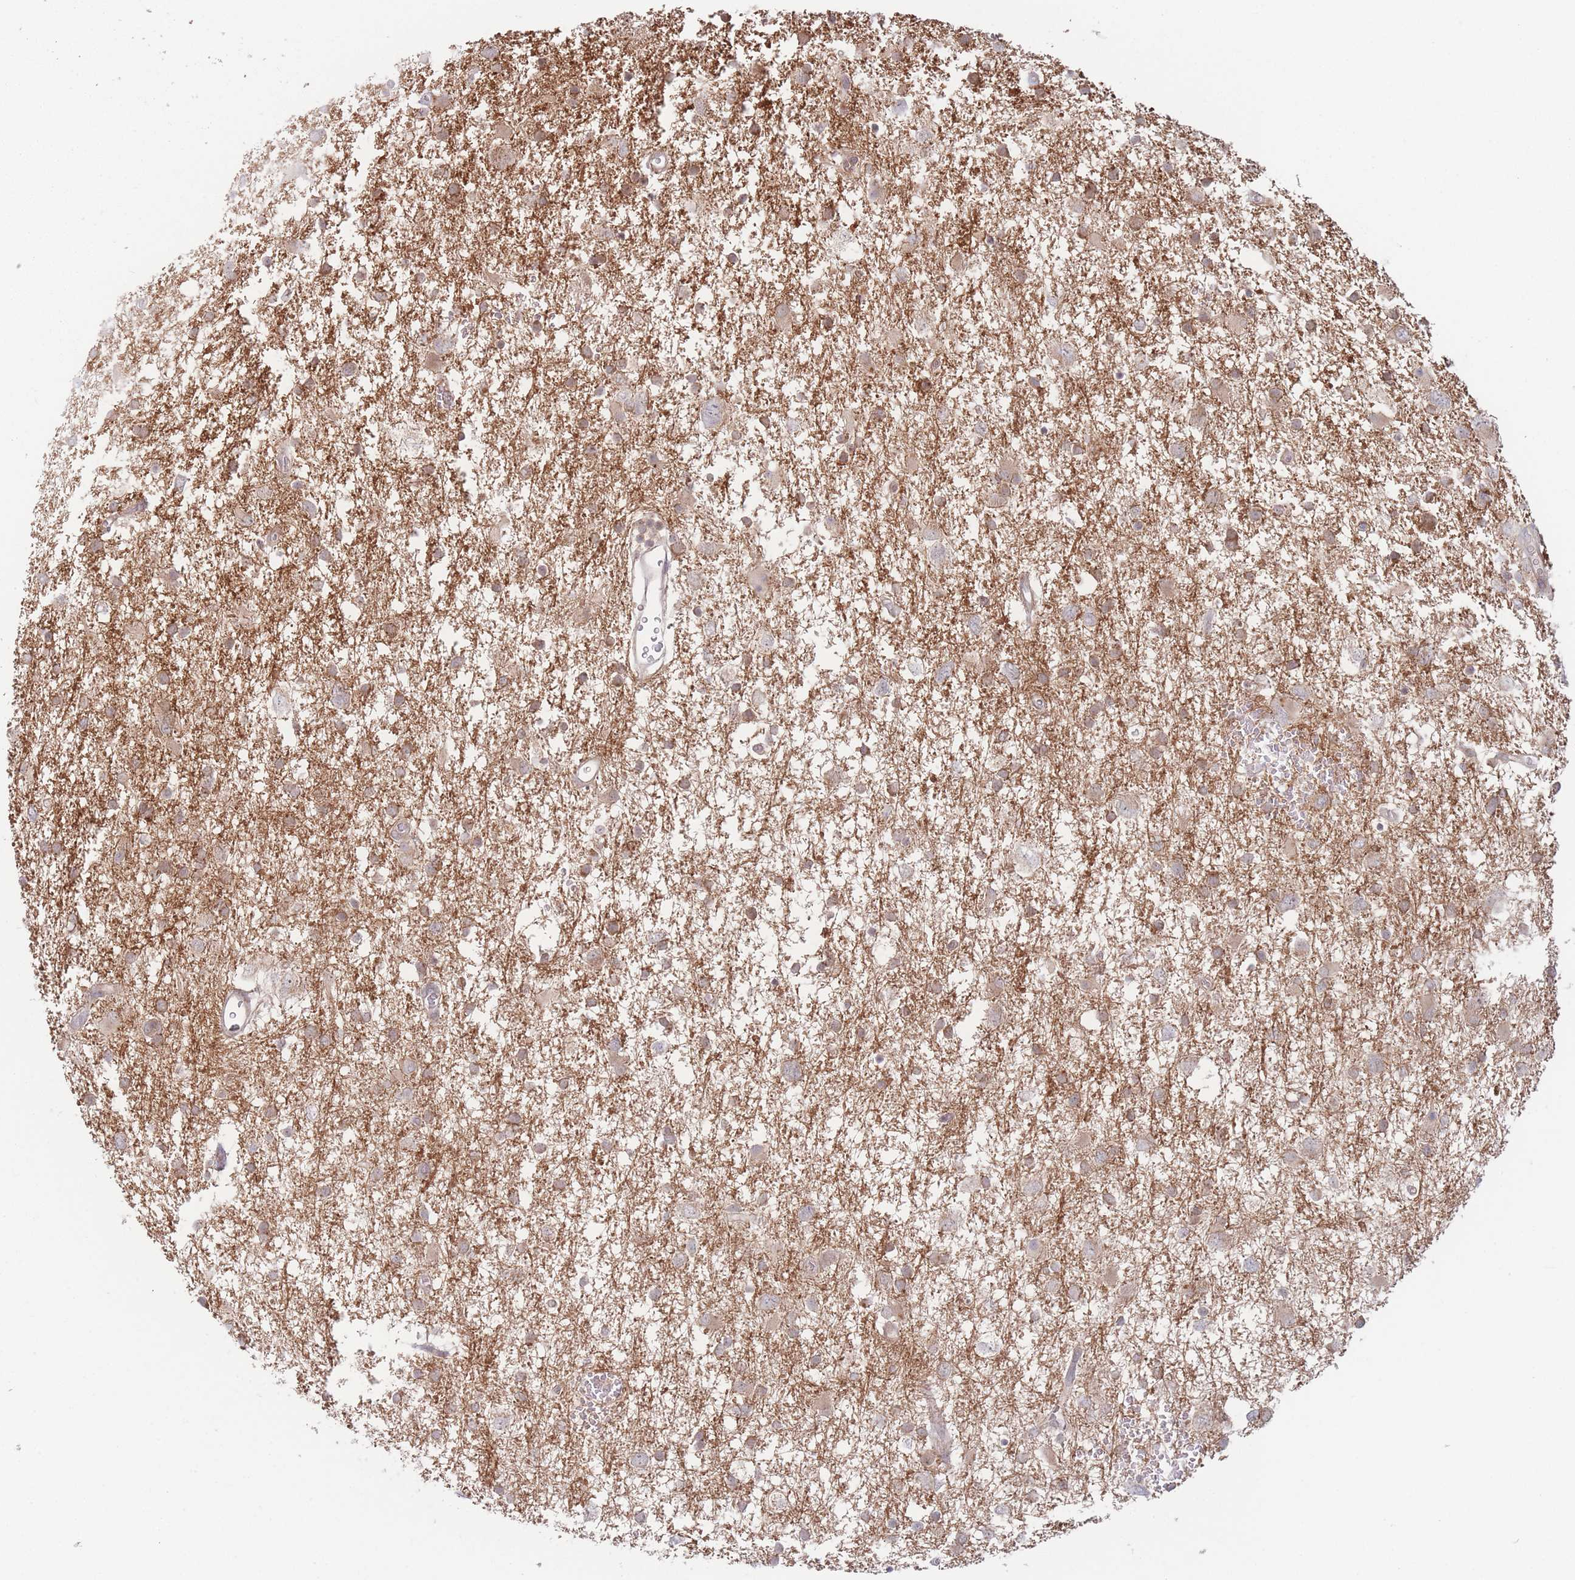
{"staining": {"intensity": "weak", "quantity": ">75%", "location": "cytoplasmic/membranous"}, "tissue": "glioma", "cell_type": "Tumor cells", "image_type": "cancer", "snomed": [{"axis": "morphology", "description": "Glioma, malignant, High grade"}, {"axis": "topography", "description": "Brain"}], "caption": "This is an image of IHC staining of malignant glioma (high-grade), which shows weak positivity in the cytoplasmic/membranous of tumor cells.", "gene": "PPM1A", "patient": {"sex": "male", "age": 61}}